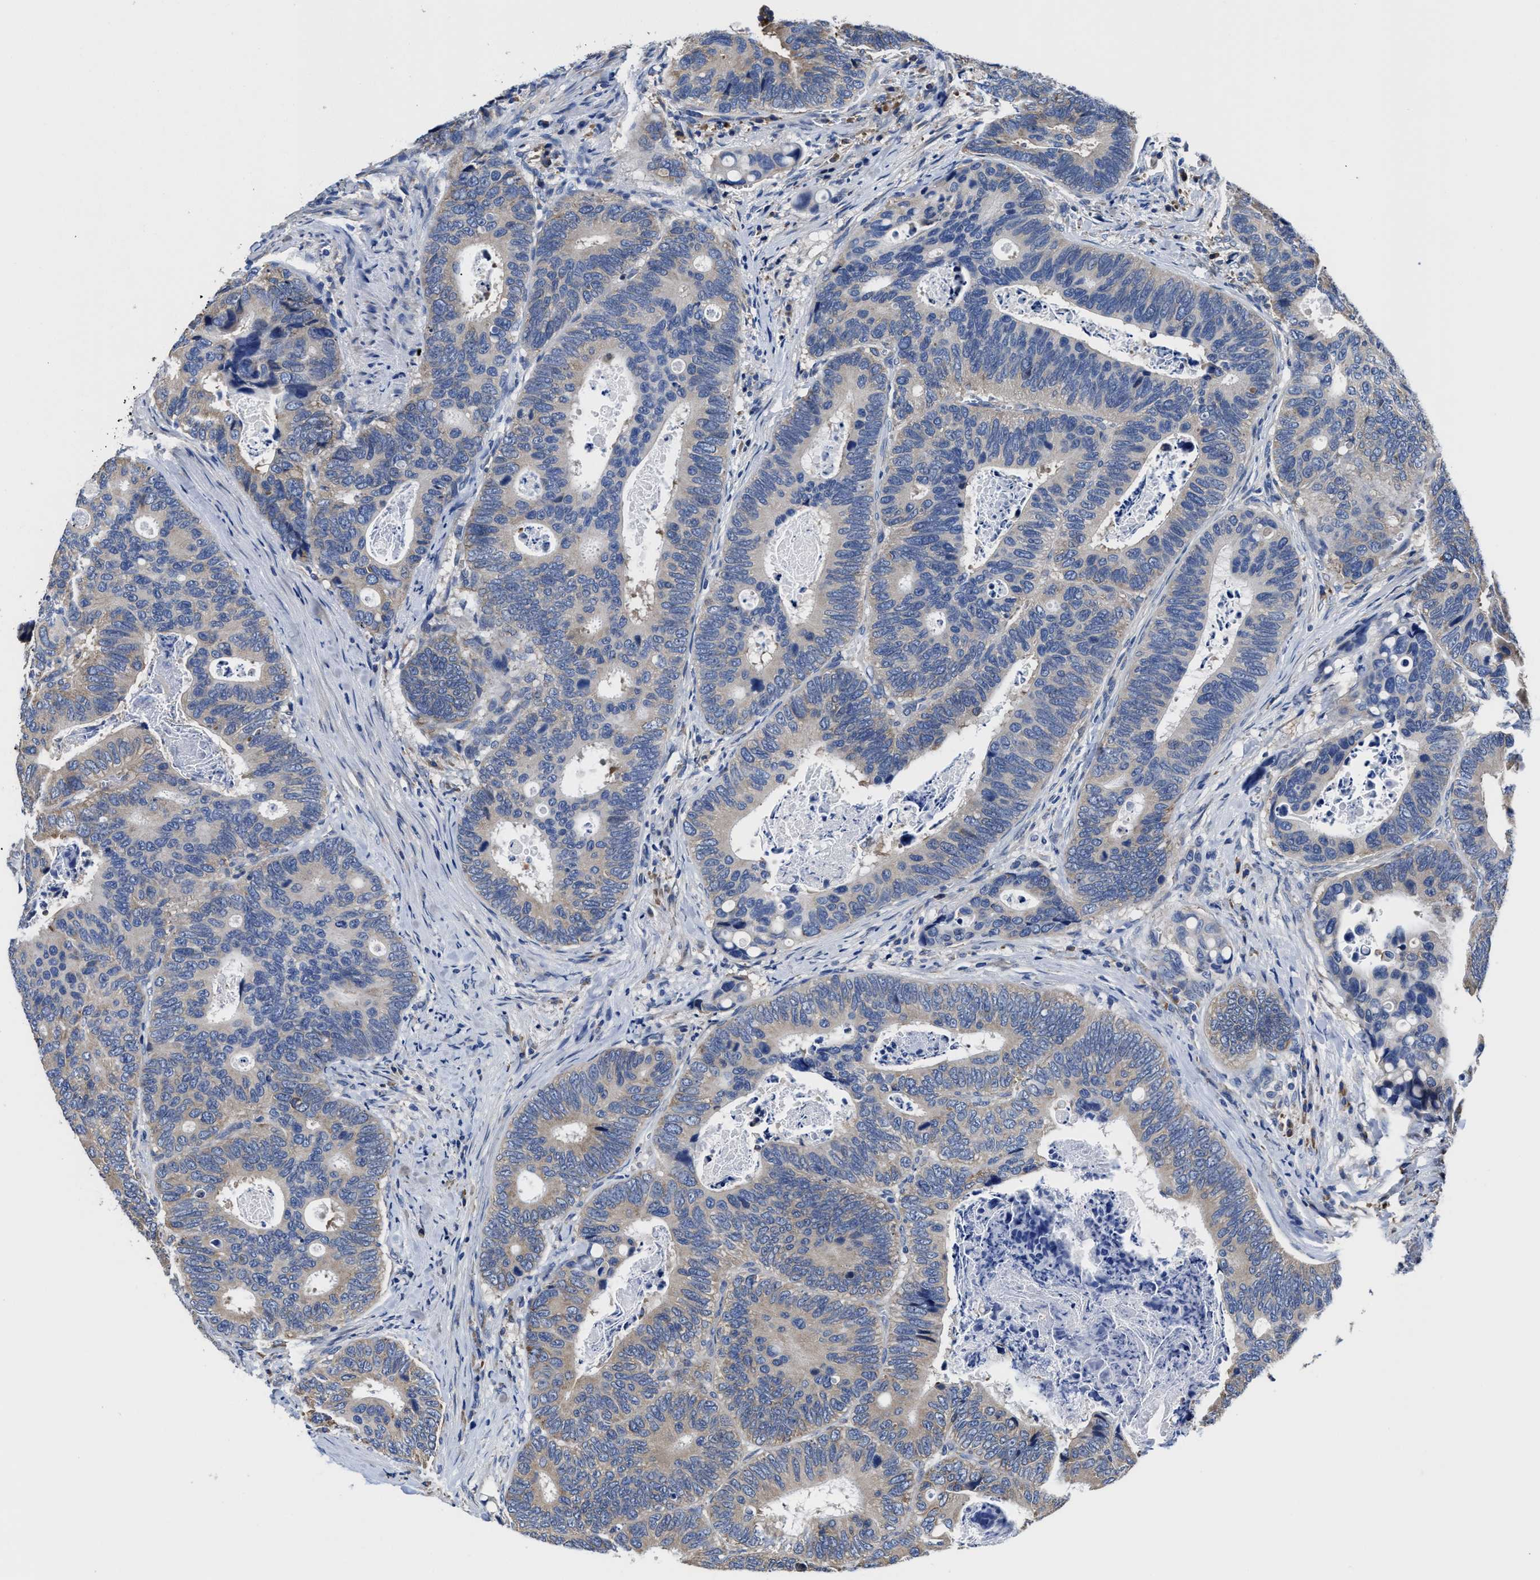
{"staining": {"intensity": "weak", "quantity": "25%-75%", "location": "cytoplasmic/membranous"}, "tissue": "colorectal cancer", "cell_type": "Tumor cells", "image_type": "cancer", "snomed": [{"axis": "morphology", "description": "Inflammation, NOS"}, {"axis": "morphology", "description": "Adenocarcinoma, NOS"}, {"axis": "topography", "description": "Colon"}], "caption": "A histopathology image of colorectal cancer stained for a protein shows weak cytoplasmic/membranous brown staining in tumor cells.", "gene": "SRPK2", "patient": {"sex": "male", "age": 72}}